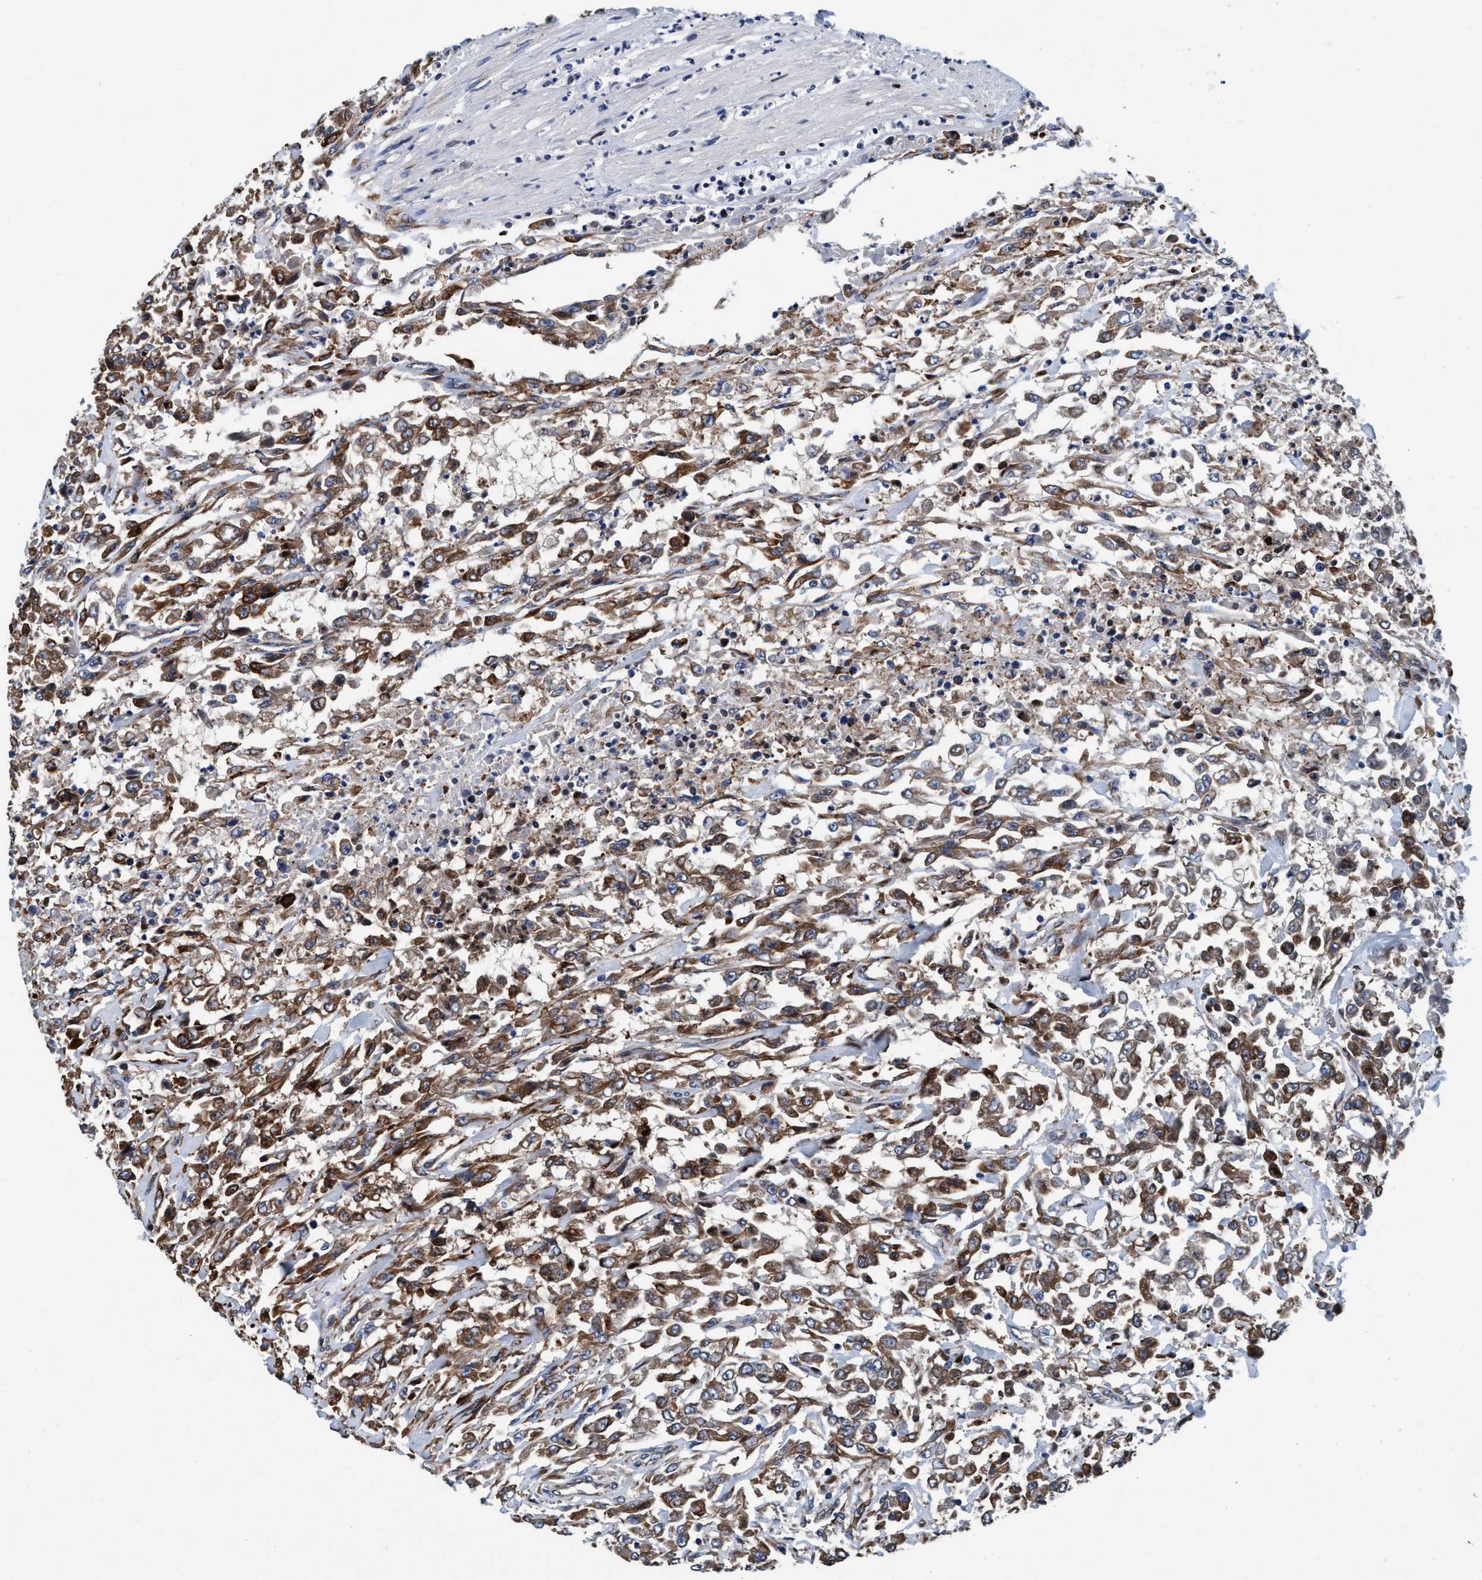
{"staining": {"intensity": "moderate", "quantity": ">75%", "location": "cytoplasmic/membranous"}, "tissue": "urothelial cancer", "cell_type": "Tumor cells", "image_type": "cancer", "snomed": [{"axis": "morphology", "description": "Urothelial carcinoma, High grade"}, {"axis": "topography", "description": "Urinary bladder"}], "caption": "Immunohistochemical staining of human urothelial cancer demonstrates medium levels of moderate cytoplasmic/membranous protein positivity in about >75% of tumor cells. The protein of interest is stained brown, and the nuclei are stained in blue (DAB IHC with brightfield microscopy, high magnification).", "gene": "ENDOG", "patient": {"sex": "male", "age": 46}}